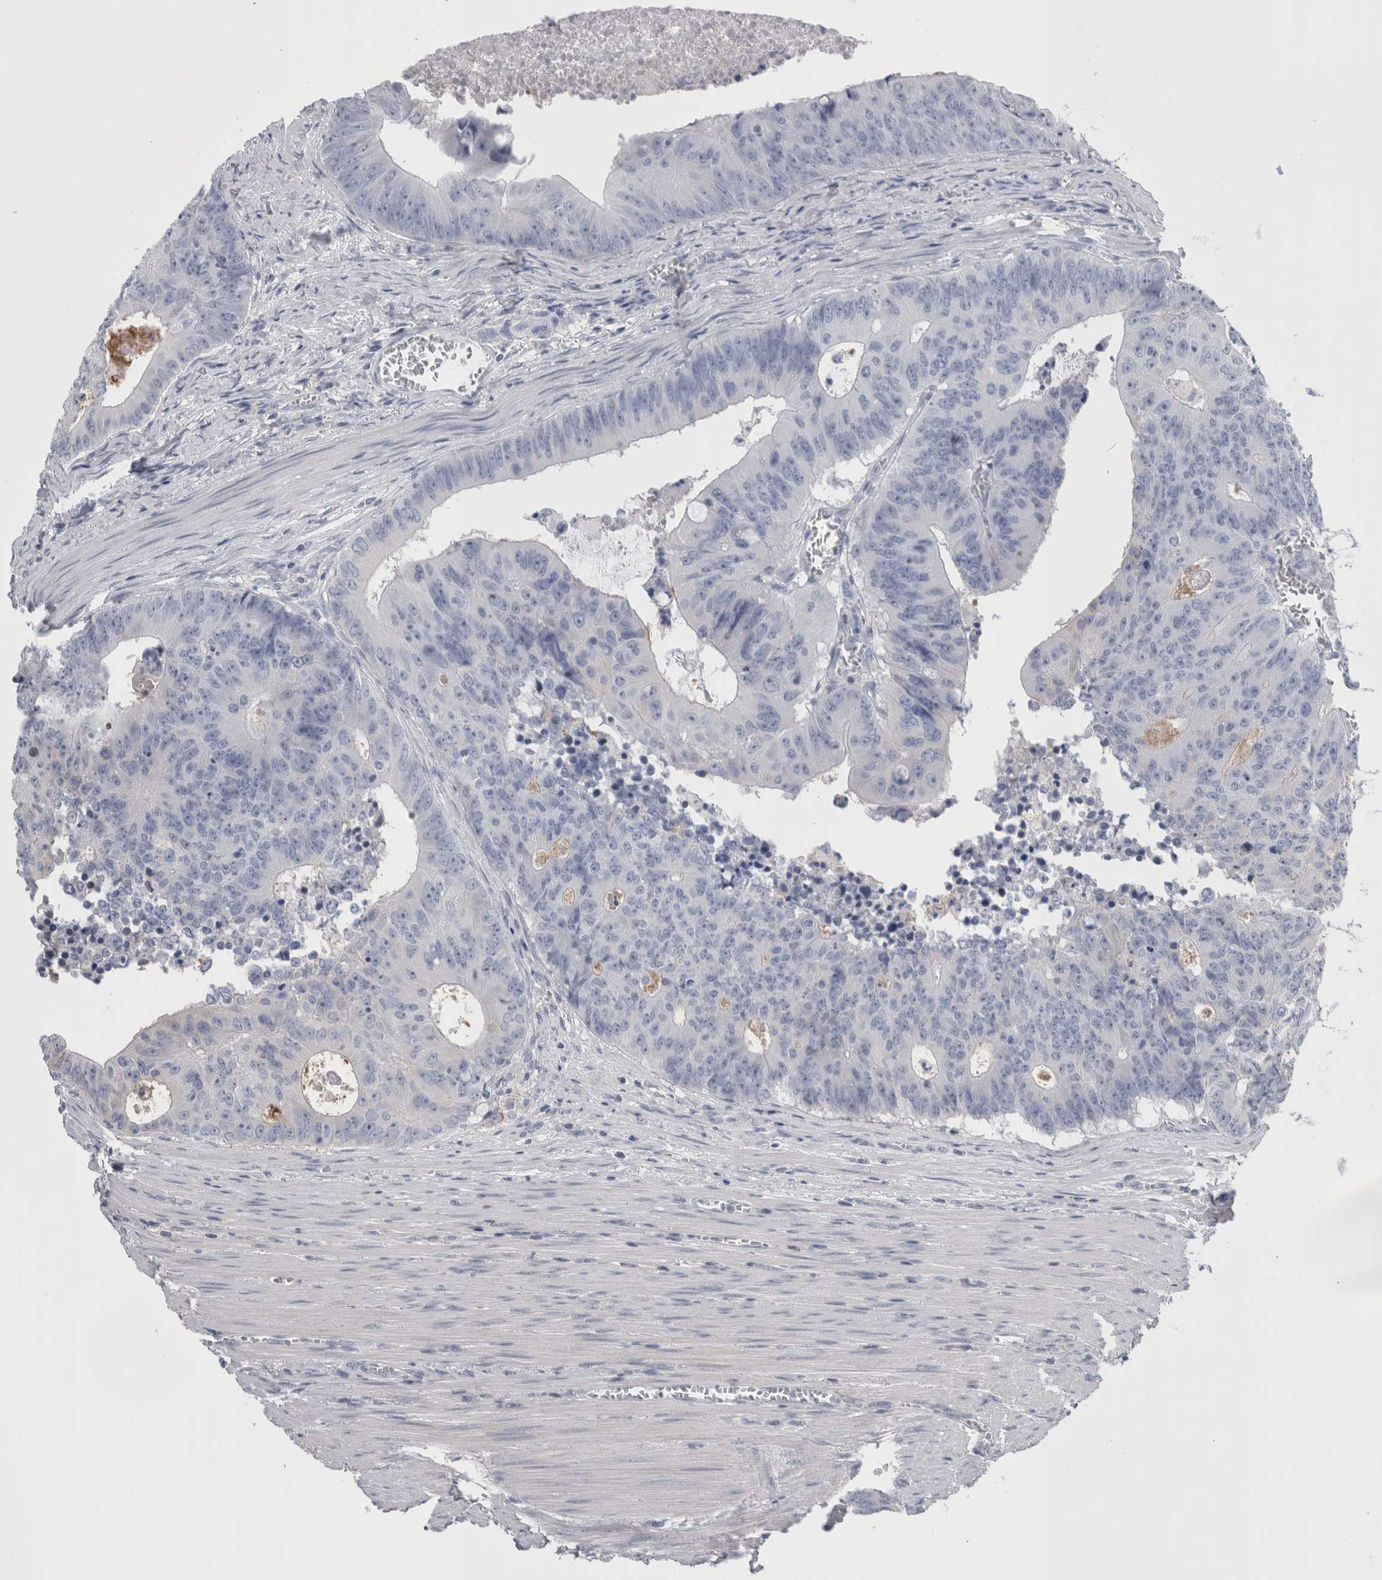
{"staining": {"intensity": "negative", "quantity": "none", "location": "none"}, "tissue": "colorectal cancer", "cell_type": "Tumor cells", "image_type": "cancer", "snomed": [{"axis": "morphology", "description": "Adenocarcinoma, NOS"}, {"axis": "topography", "description": "Colon"}], "caption": "There is no significant positivity in tumor cells of colorectal cancer.", "gene": "DCTN6", "patient": {"sex": "male", "age": 87}}